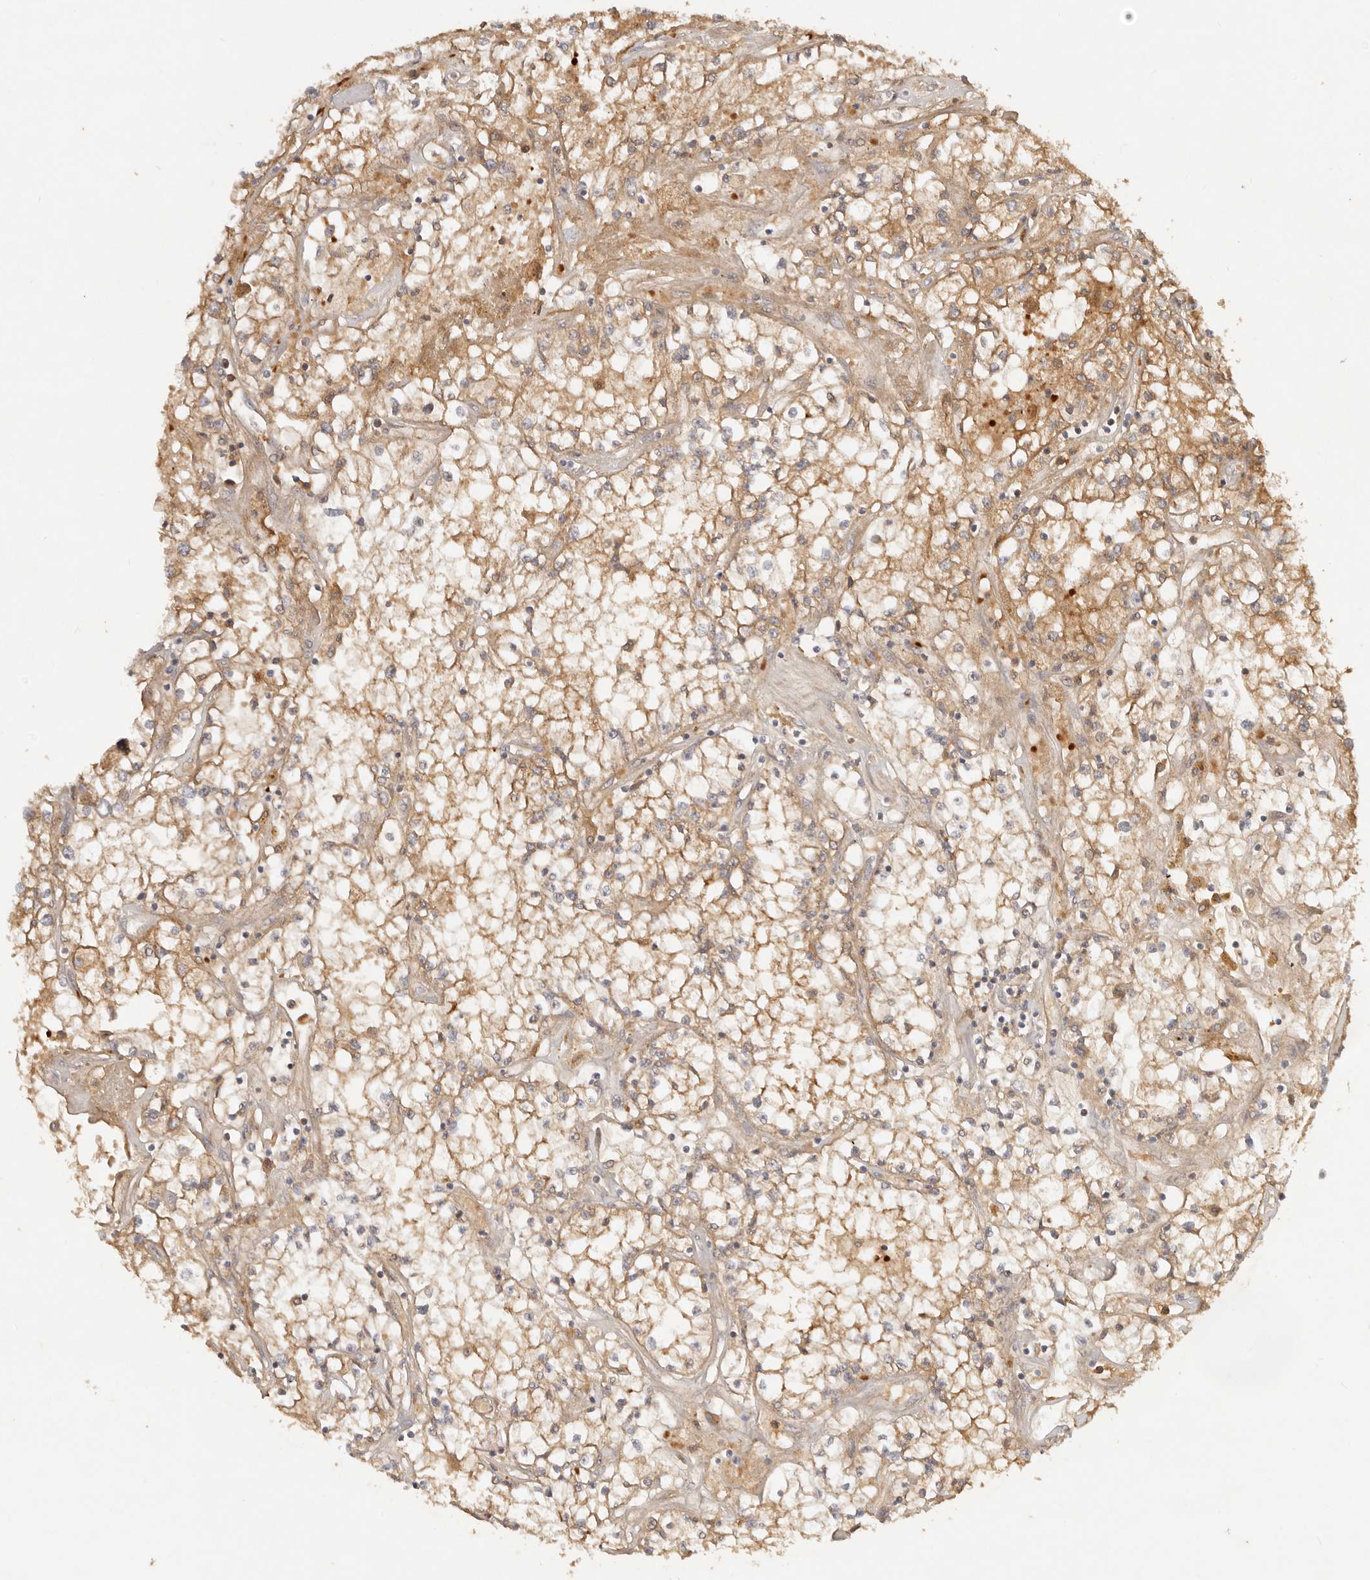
{"staining": {"intensity": "moderate", "quantity": ">75%", "location": "cytoplasmic/membranous"}, "tissue": "renal cancer", "cell_type": "Tumor cells", "image_type": "cancer", "snomed": [{"axis": "morphology", "description": "Adenocarcinoma, NOS"}, {"axis": "topography", "description": "Kidney"}], "caption": "Renal cancer (adenocarcinoma) stained with a brown dye displays moderate cytoplasmic/membranous positive staining in about >75% of tumor cells.", "gene": "FREM2", "patient": {"sex": "male", "age": 56}}